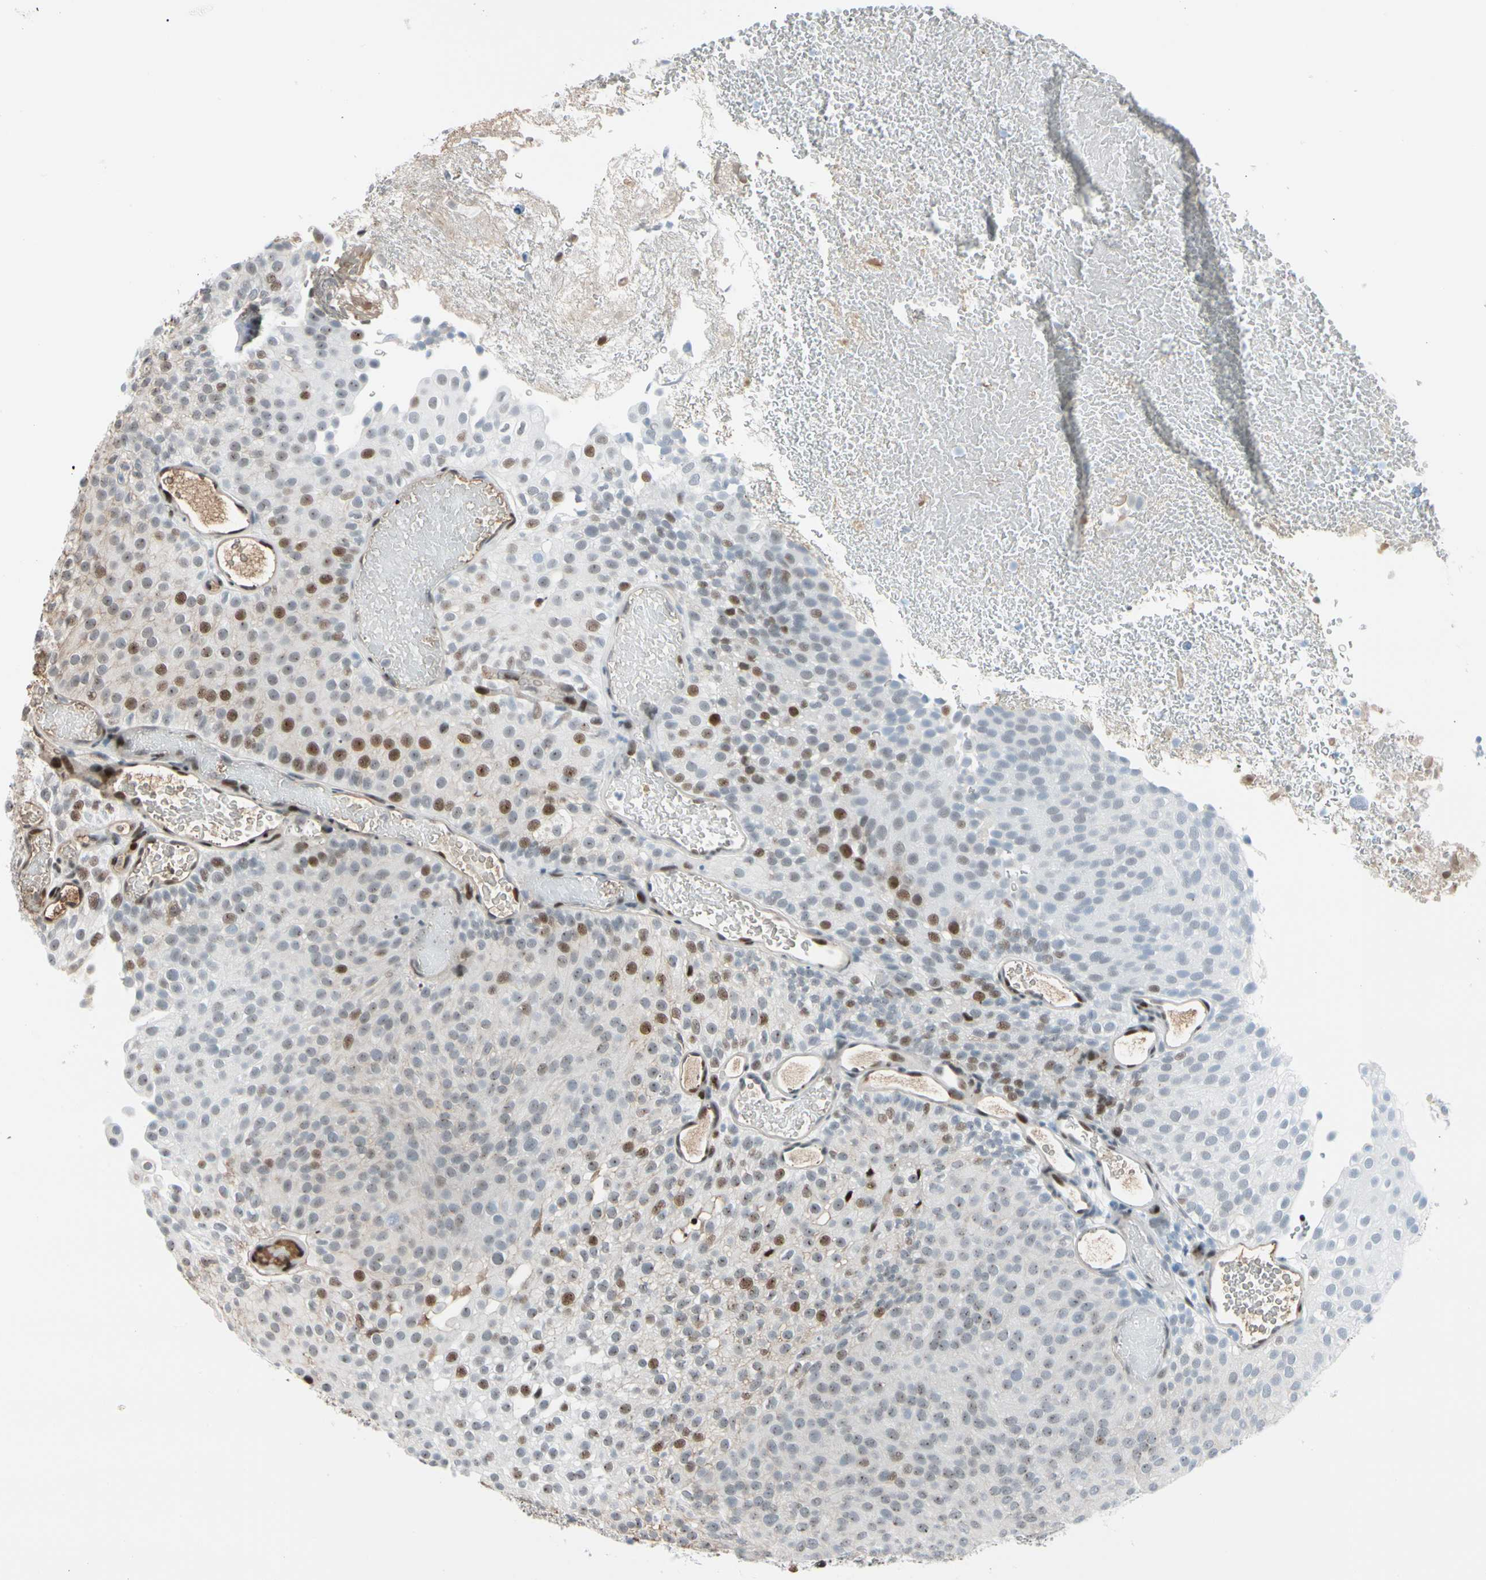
{"staining": {"intensity": "moderate", "quantity": "<25%", "location": "nuclear"}, "tissue": "urothelial cancer", "cell_type": "Tumor cells", "image_type": "cancer", "snomed": [{"axis": "morphology", "description": "Urothelial carcinoma, Low grade"}, {"axis": "topography", "description": "Urinary bladder"}], "caption": "Brown immunohistochemical staining in urothelial cancer demonstrates moderate nuclear expression in approximately <25% of tumor cells.", "gene": "FOXO3", "patient": {"sex": "male", "age": 78}}